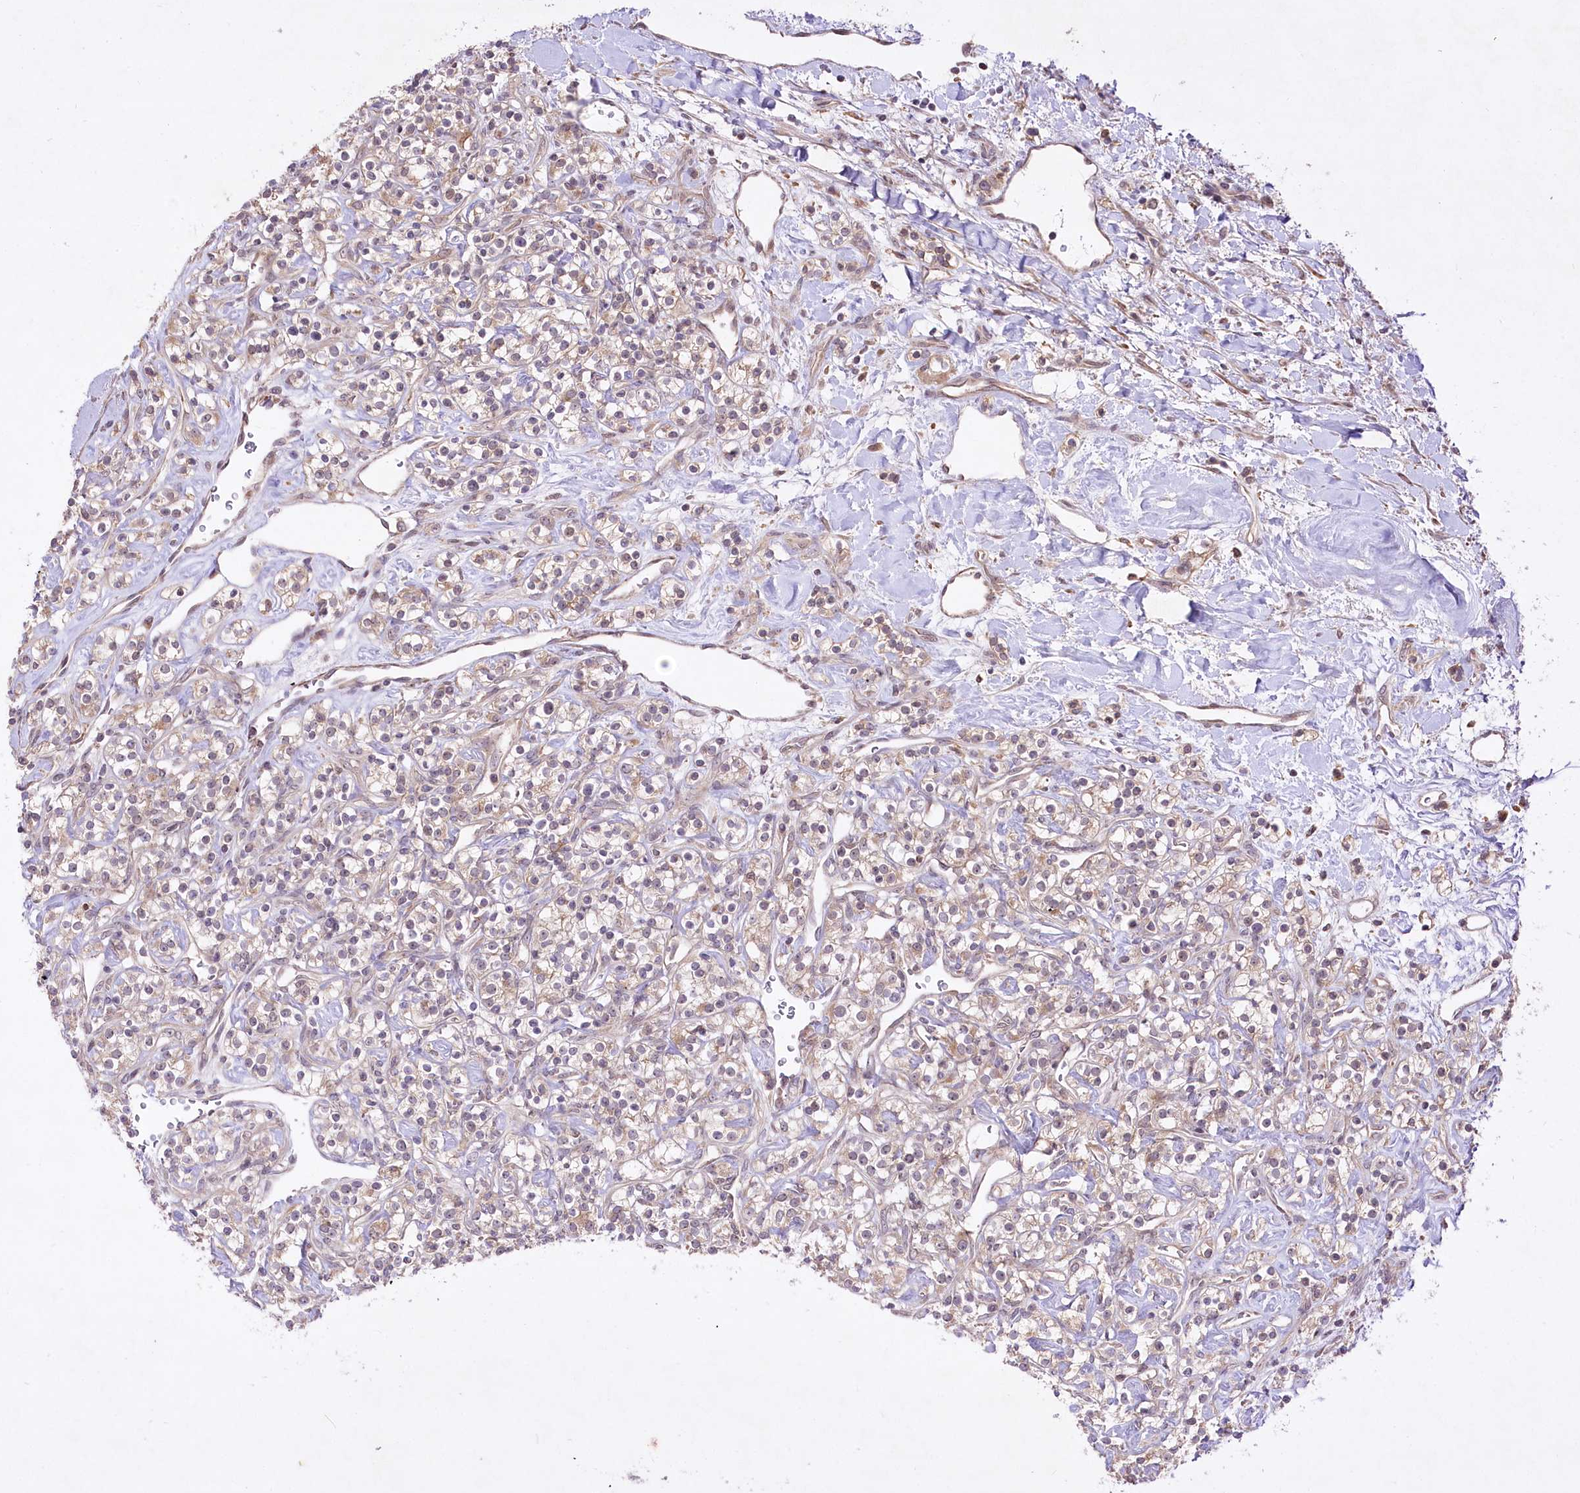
{"staining": {"intensity": "weak", "quantity": "<25%", "location": "cytoplasmic/membranous"}, "tissue": "renal cancer", "cell_type": "Tumor cells", "image_type": "cancer", "snomed": [{"axis": "morphology", "description": "Adenocarcinoma, NOS"}, {"axis": "topography", "description": "Kidney"}], "caption": "Histopathology image shows no significant protein staining in tumor cells of adenocarcinoma (renal). (DAB immunohistochemistry (IHC) visualized using brightfield microscopy, high magnification).", "gene": "HELT", "patient": {"sex": "male", "age": 77}}